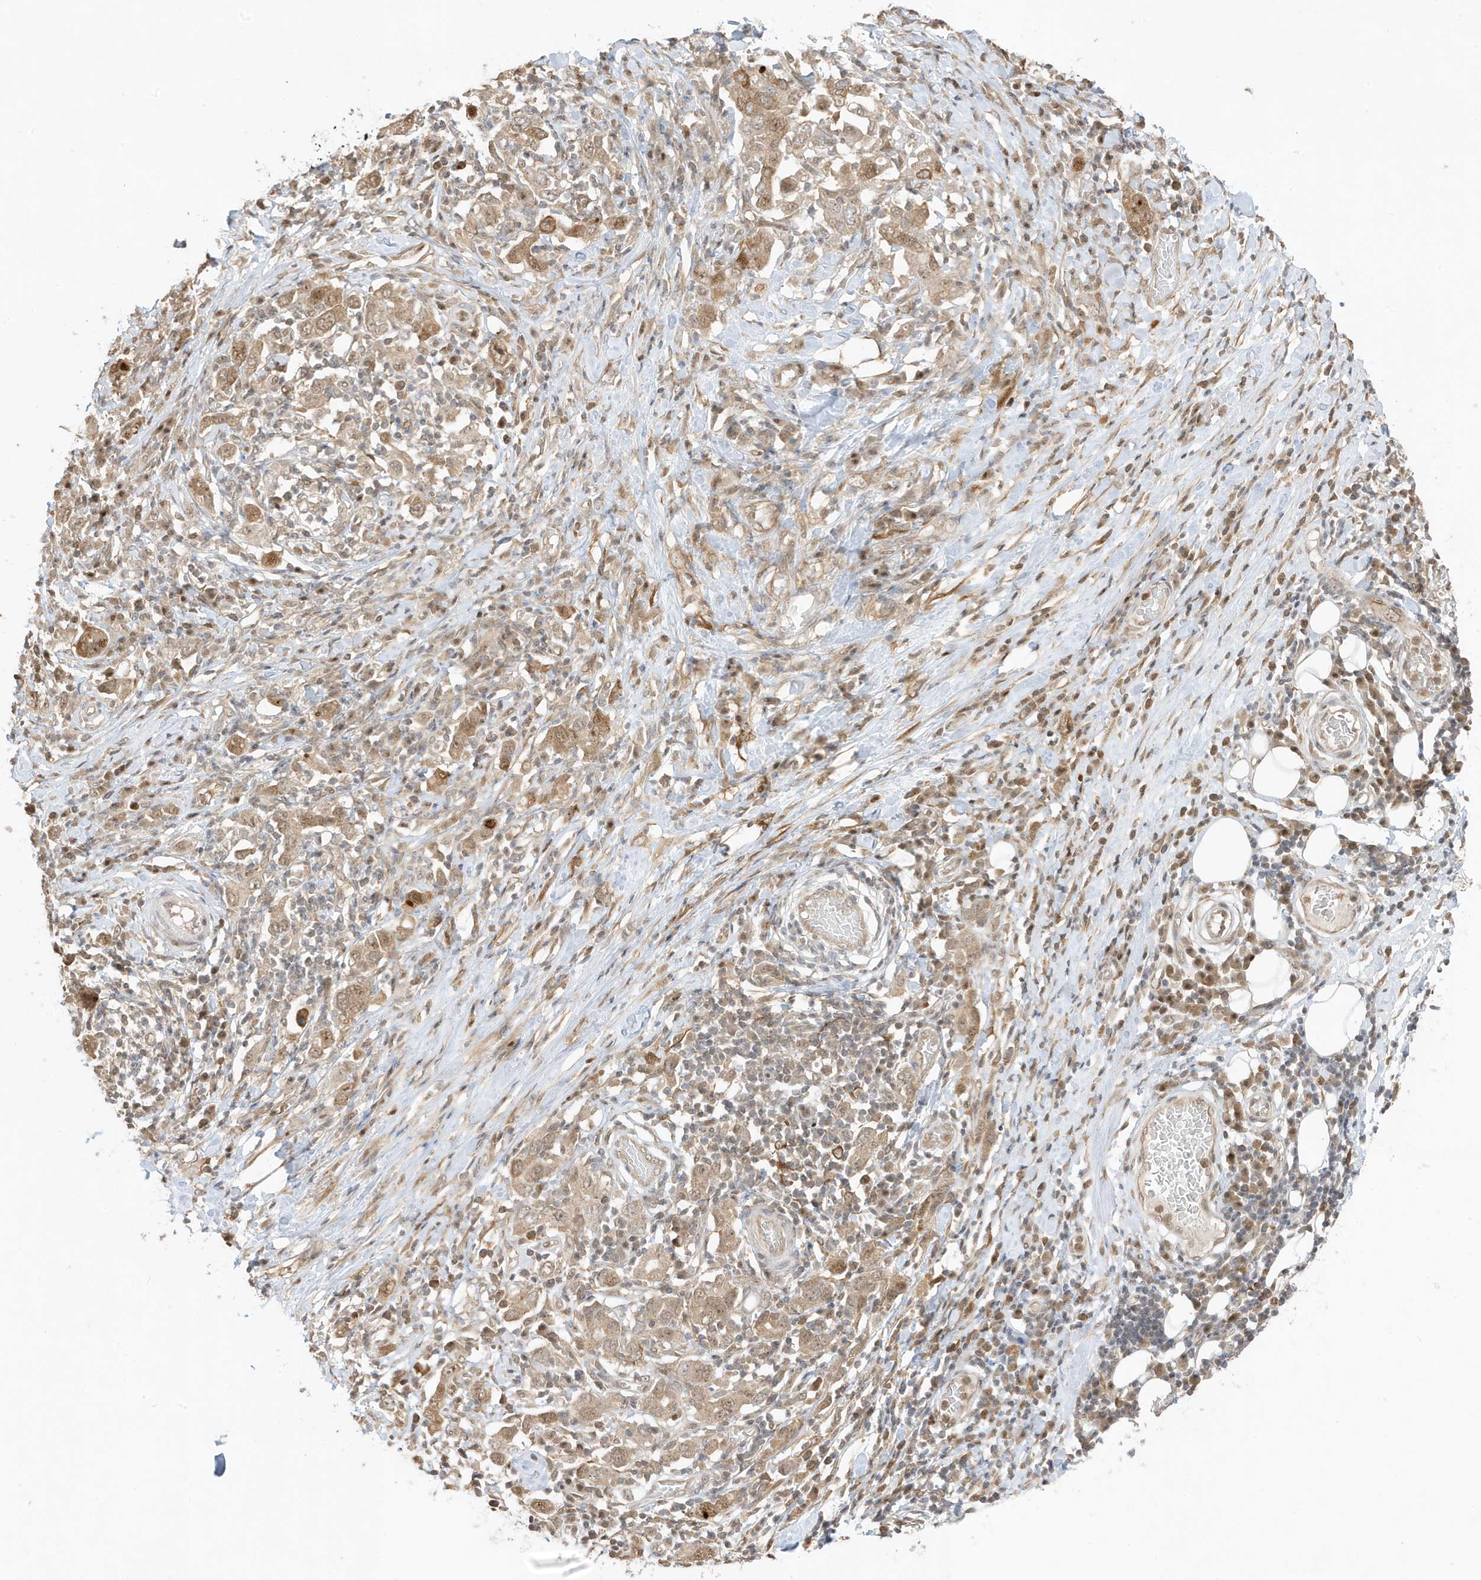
{"staining": {"intensity": "moderate", "quantity": "25%-75%", "location": "cytoplasmic/membranous,nuclear"}, "tissue": "stomach cancer", "cell_type": "Tumor cells", "image_type": "cancer", "snomed": [{"axis": "morphology", "description": "Adenocarcinoma, NOS"}, {"axis": "topography", "description": "Stomach, upper"}], "caption": "High-magnification brightfield microscopy of stomach cancer (adenocarcinoma) stained with DAB (3,3'-diaminobenzidine) (brown) and counterstained with hematoxylin (blue). tumor cells exhibit moderate cytoplasmic/membranous and nuclear staining is appreciated in approximately25%-75% of cells.", "gene": "ZBTB41", "patient": {"sex": "male", "age": 62}}